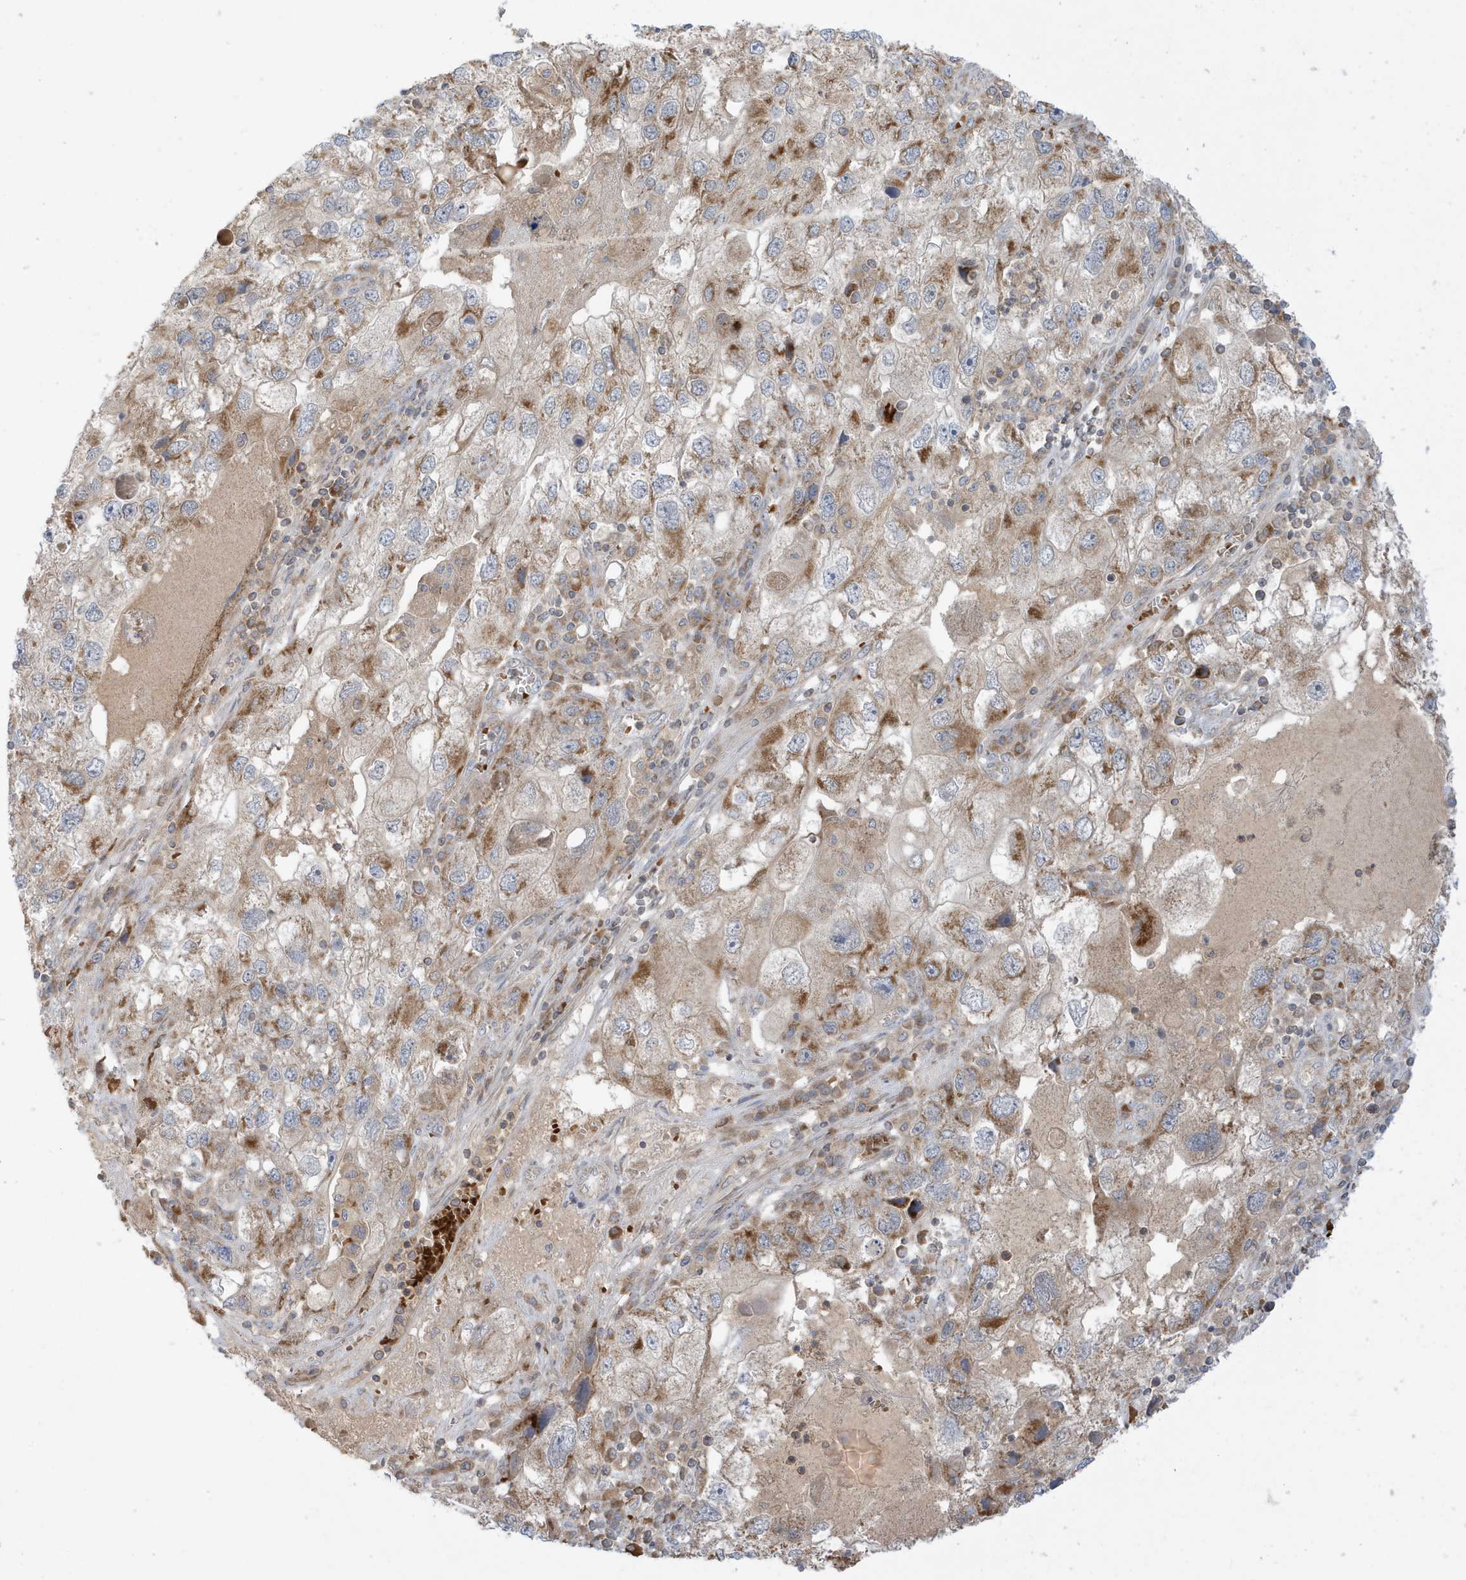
{"staining": {"intensity": "moderate", "quantity": ">75%", "location": "cytoplasmic/membranous"}, "tissue": "endometrial cancer", "cell_type": "Tumor cells", "image_type": "cancer", "snomed": [{"axis": "morphology", "description": "Adenocarcinoma, NOS"}, {"axis": "topography", "description": "Endometrium"}], "caption": "Protein analysis of adenocarcinoma (endometrial) tissue displays moderate cytoplasmic/membranous staining in approximately >75% of tumor cells.", "gene": "NPPC", "patient": {"sex": "female", "age": 49}}